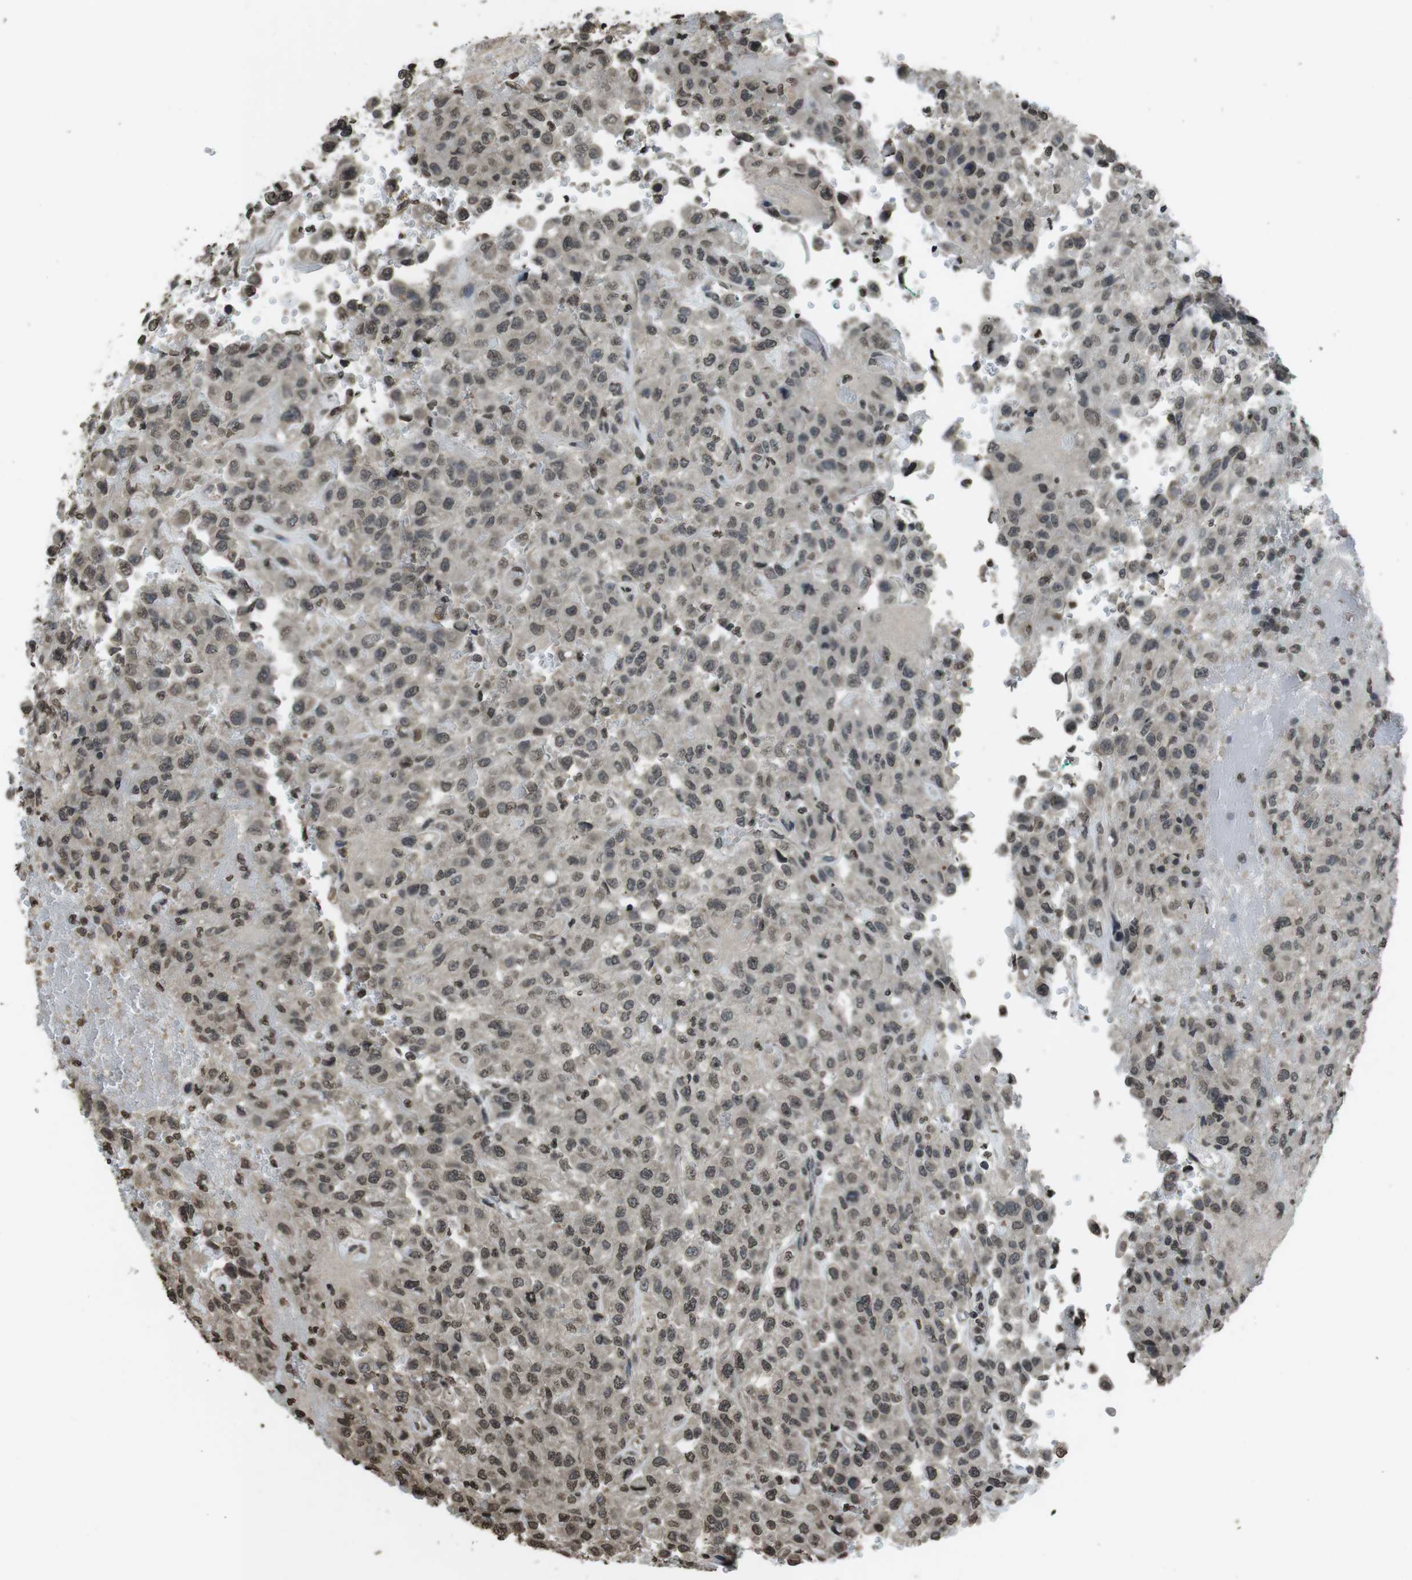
{"staining": {"intensity": "moderate", "quantity": ">75%", "location": "nuclear"}, "tissue": "urothelial cancer", "cell_type": "Tumor cells", "image_type": "cancer", "snomed": [{"axis": "morphology", "description": "Urothelial carcinoma, High grade"}, {"axis": "topography", "description": "Urinary bladder"}], "caption": "Immunohistochemical staining of human high-grade urothelial carcinoma shows medium levels of moderate nuclear expression in approximately >75% of tumor cells.", "gene": "MAF", "patient": {"sex": "male", "age": 46}}